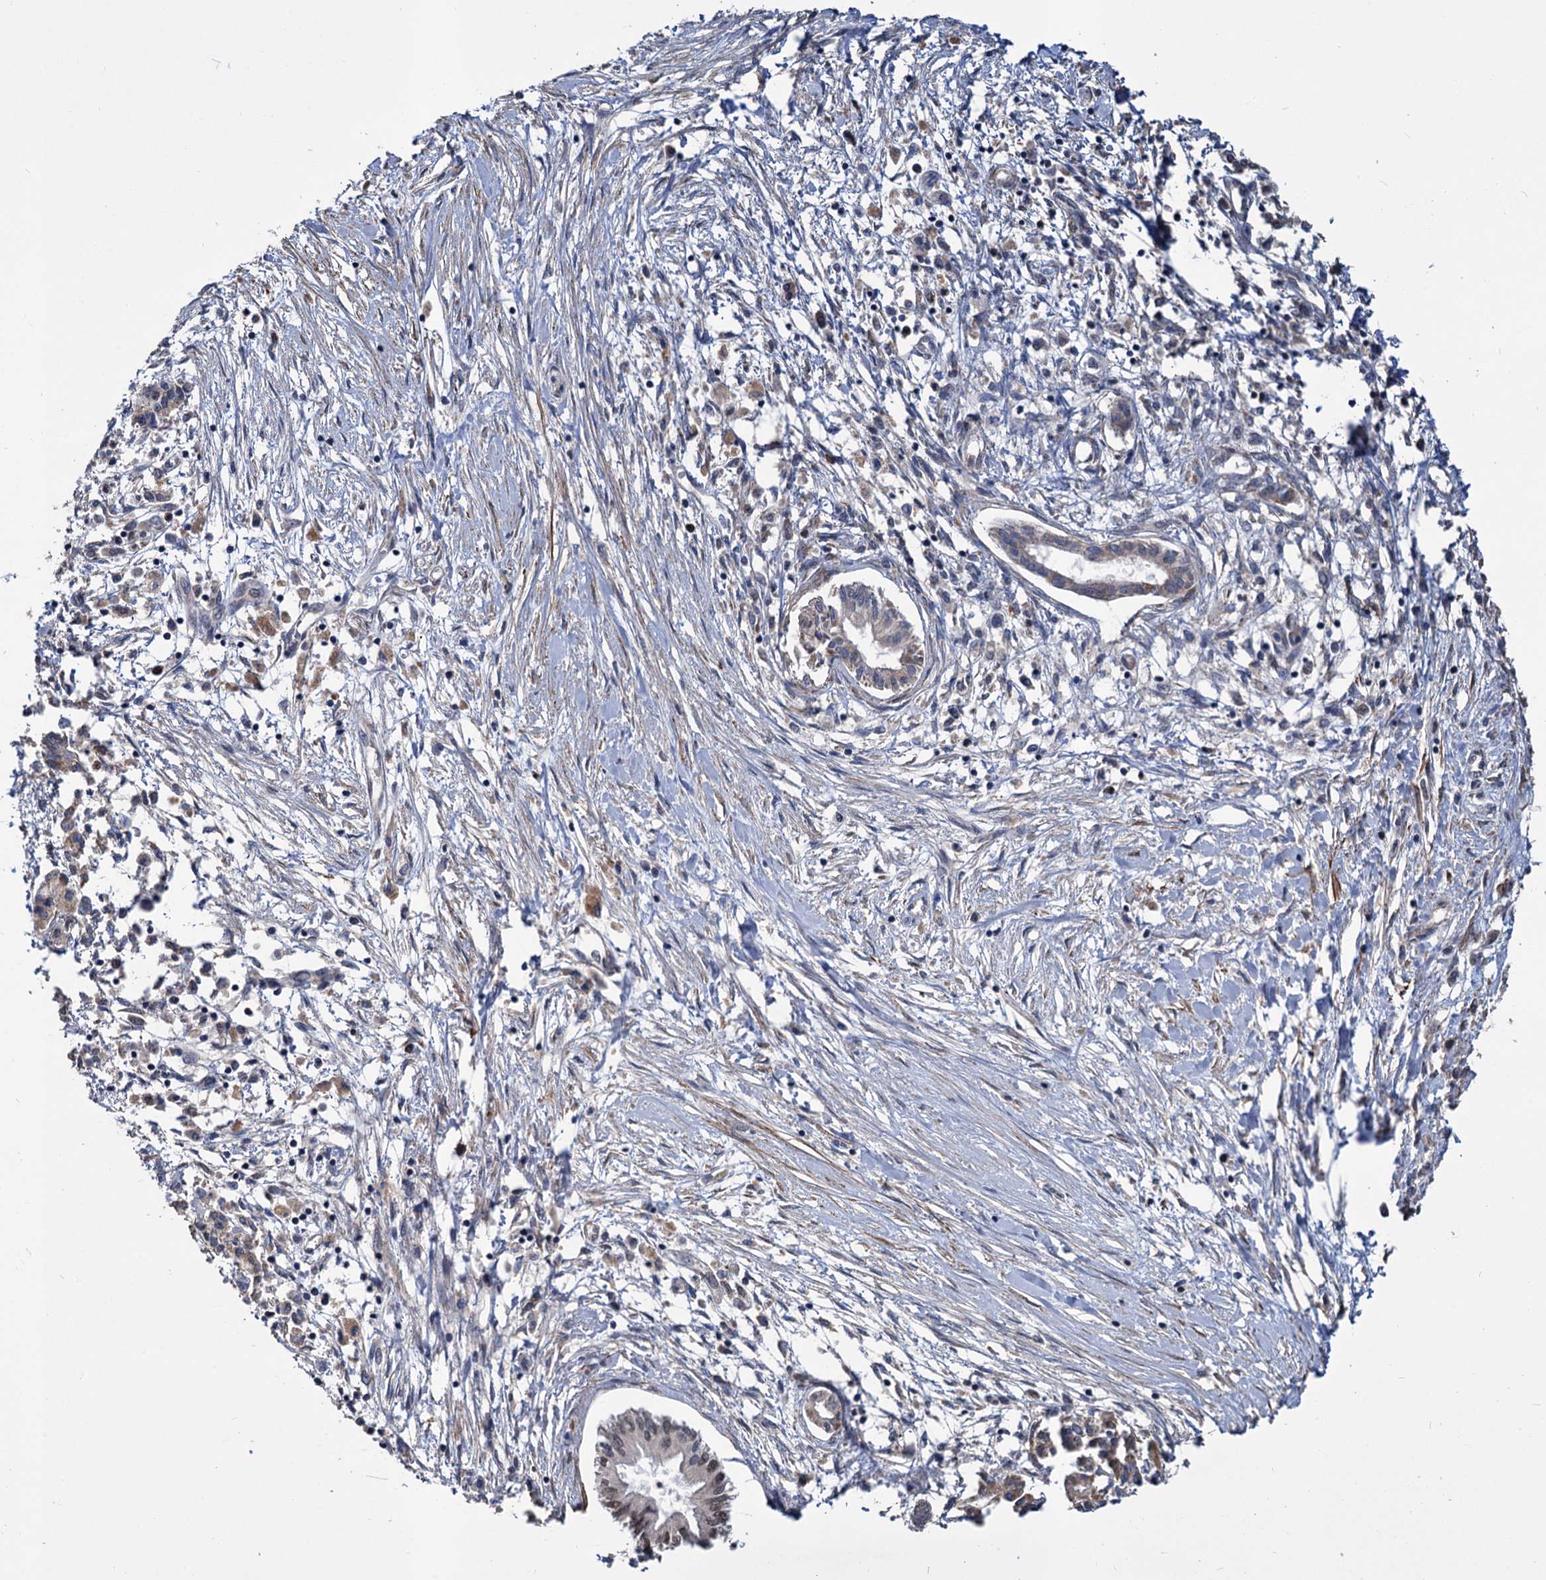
{"staining": {"intensity": "negative", "quantity": "none", "location": "none"}, "tissue": "pancreatic cancer", "cell_type": "Tumor cells", "image_type": "cancer", "snomed": [{"axis": "morphology", "description": "Adenocarcinoma, NOS"}, {"axis": "topography", "description": "Pancreas"}], "caption": "Immunohistochemical staining of pancreatic cancer (adenocarcinoma) shows no significant positivity in tumor cells.", "gene": "ALKBH7", "patient": {"sex": "female", "age": 50}}